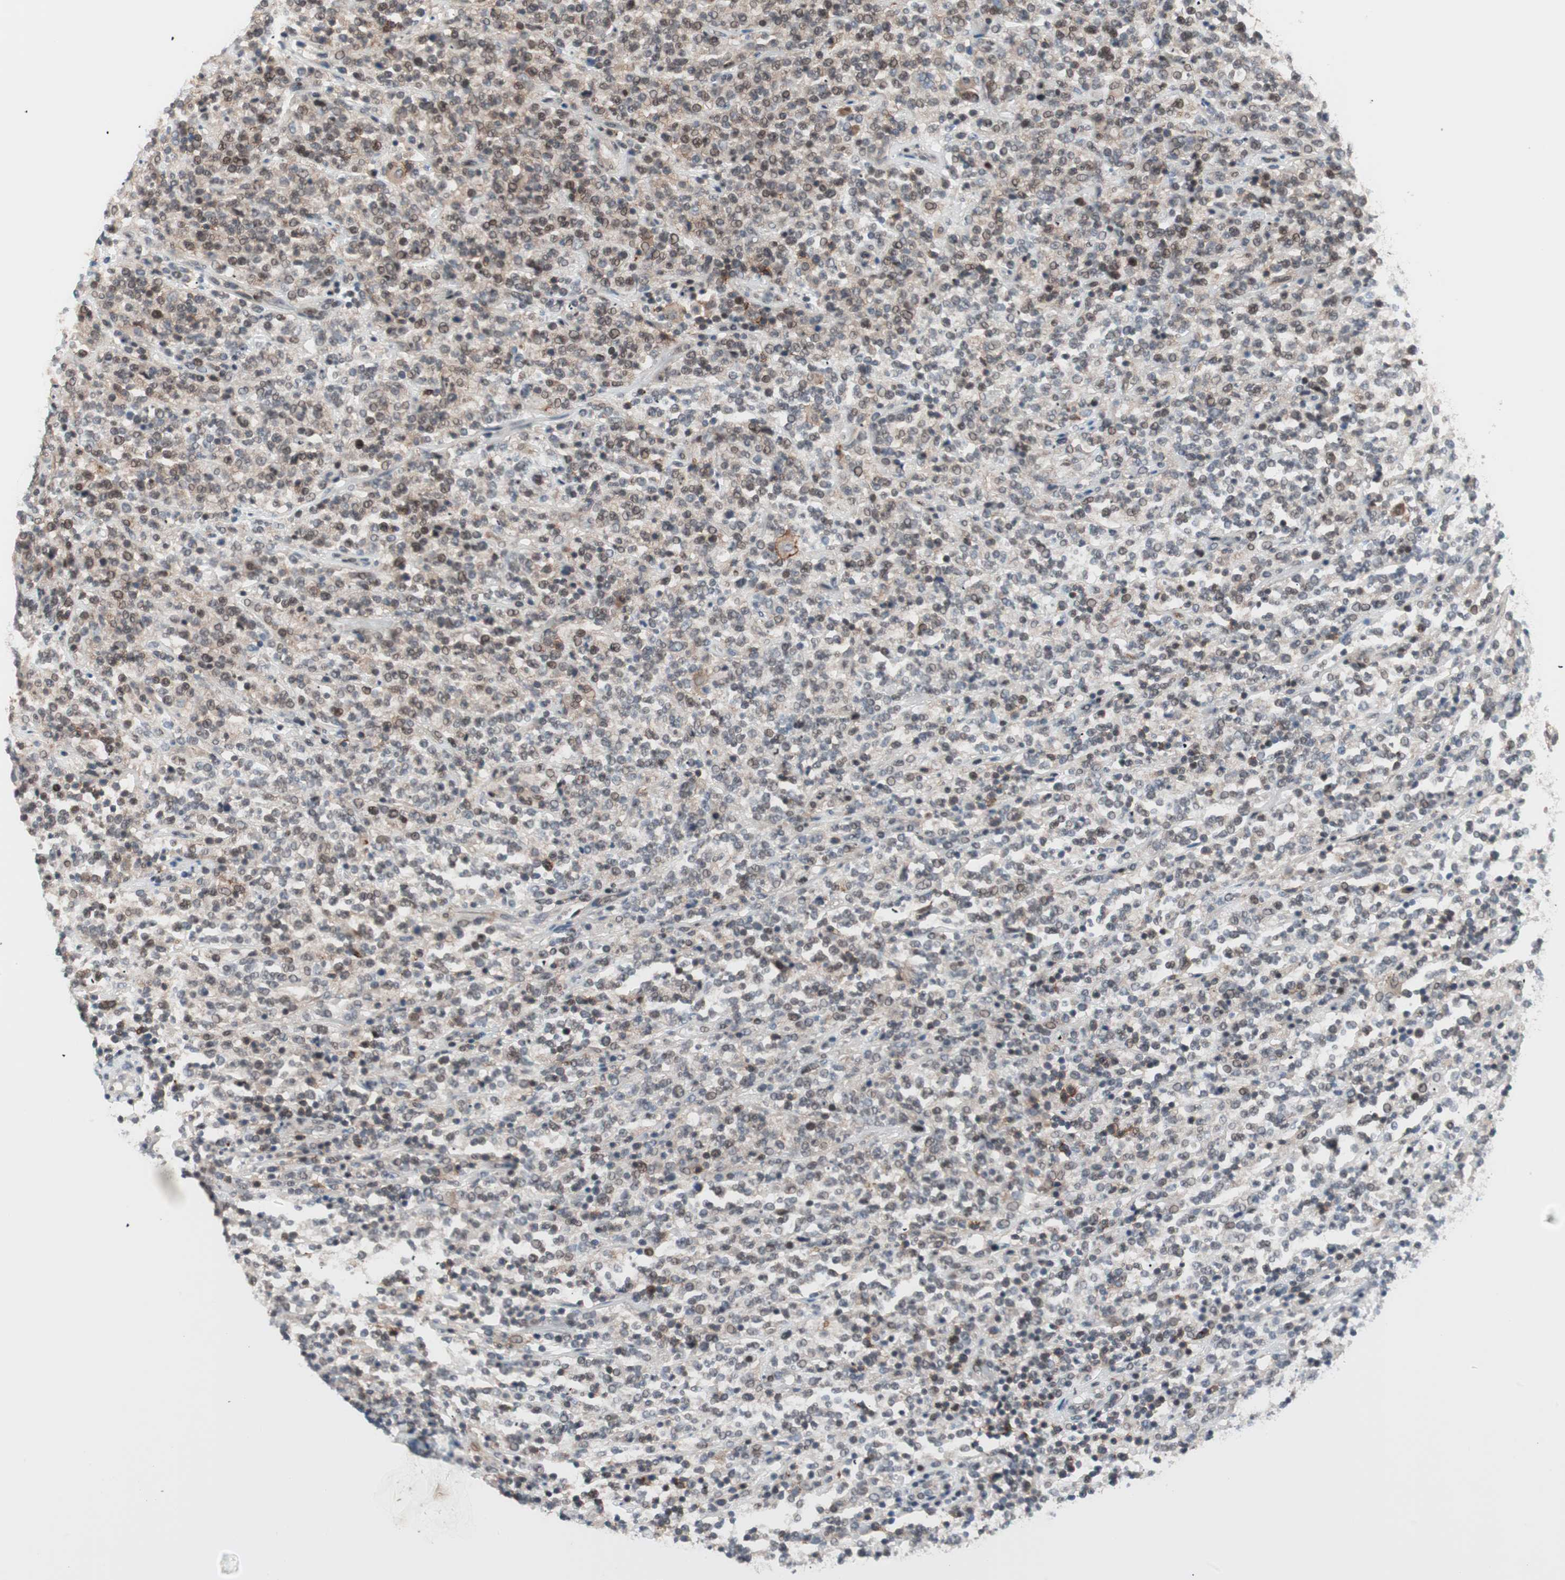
{"staining": {"intensity": "weak", "quantity": "<25%", "location": "cytoplasmic/membranous,nuclear"}, "tissue": "lymphoma", "cell_type": "Tumor cells", "image_type": "cancer", "snomed": [{"axis": "morphology", "description": "Malignant lymphoma, non-Hodgkin's type, High grade"}, {"axis": "topography", "description": "Soft tissue"}], "caption": "An image of lymphoma stained for a protein displays no brown staining in tumor cells.", "gene": "POLH", "patient": {"sex": "male", "age": 18}}